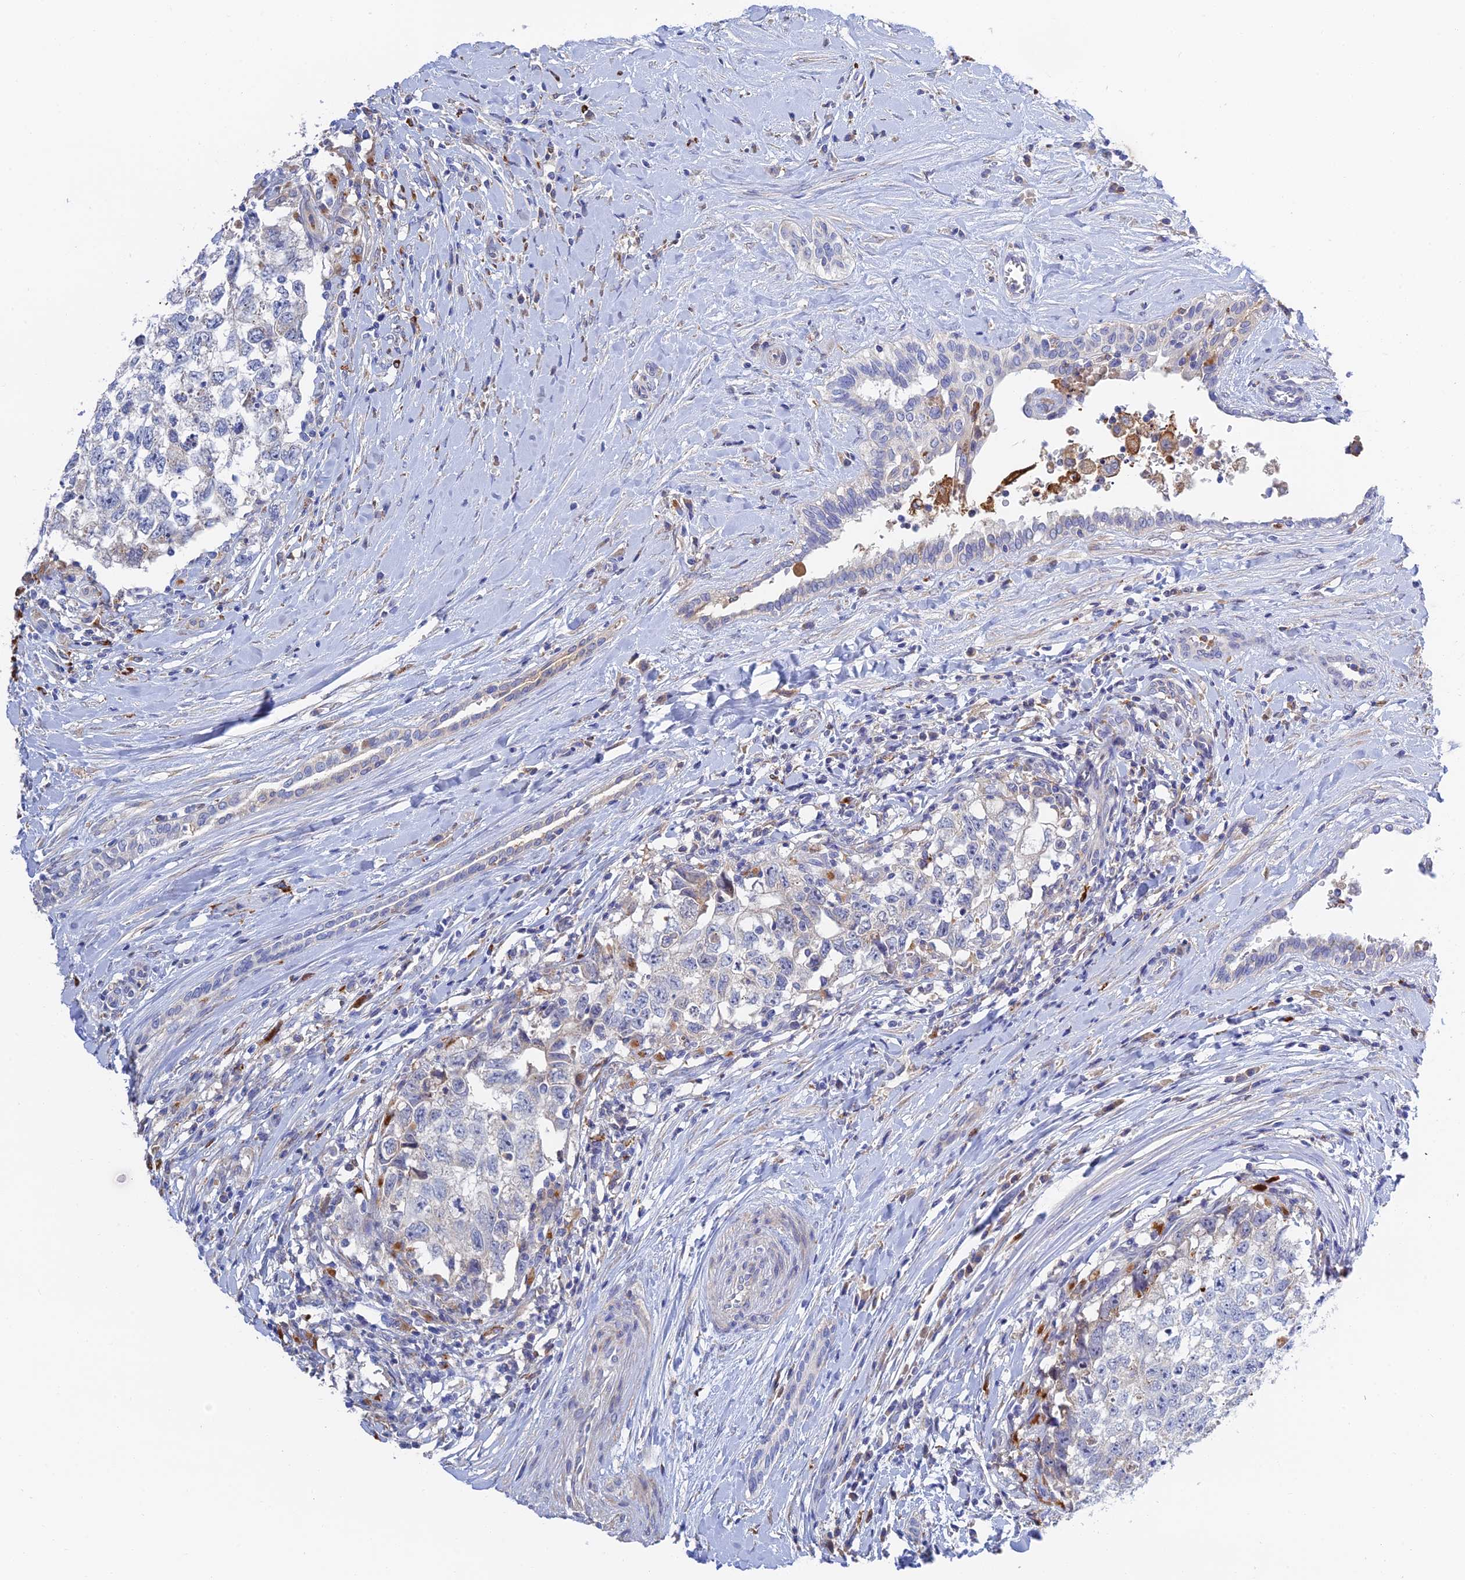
{"staining": {"intensity": "negative", "quantity": "none", "location": "none"}, "tissue": "testis cancer", "cell_type": "Tumor cells", "image_type": "cancer", "snomed": [{"axis": "morphology", "description": "Seminoma, NOS"}, {"axis": "morphology", "description": "Carcinoma, Embryonal, NOS"}, {"axis": "topography", "description": "Testis"}], "caption": "The IHC micrograph has no significant expression in tumor cells of seminoma (testis) tissue.", "gene": "RPGRIP1L", "patient": {"sex": "male", "age": 29}}